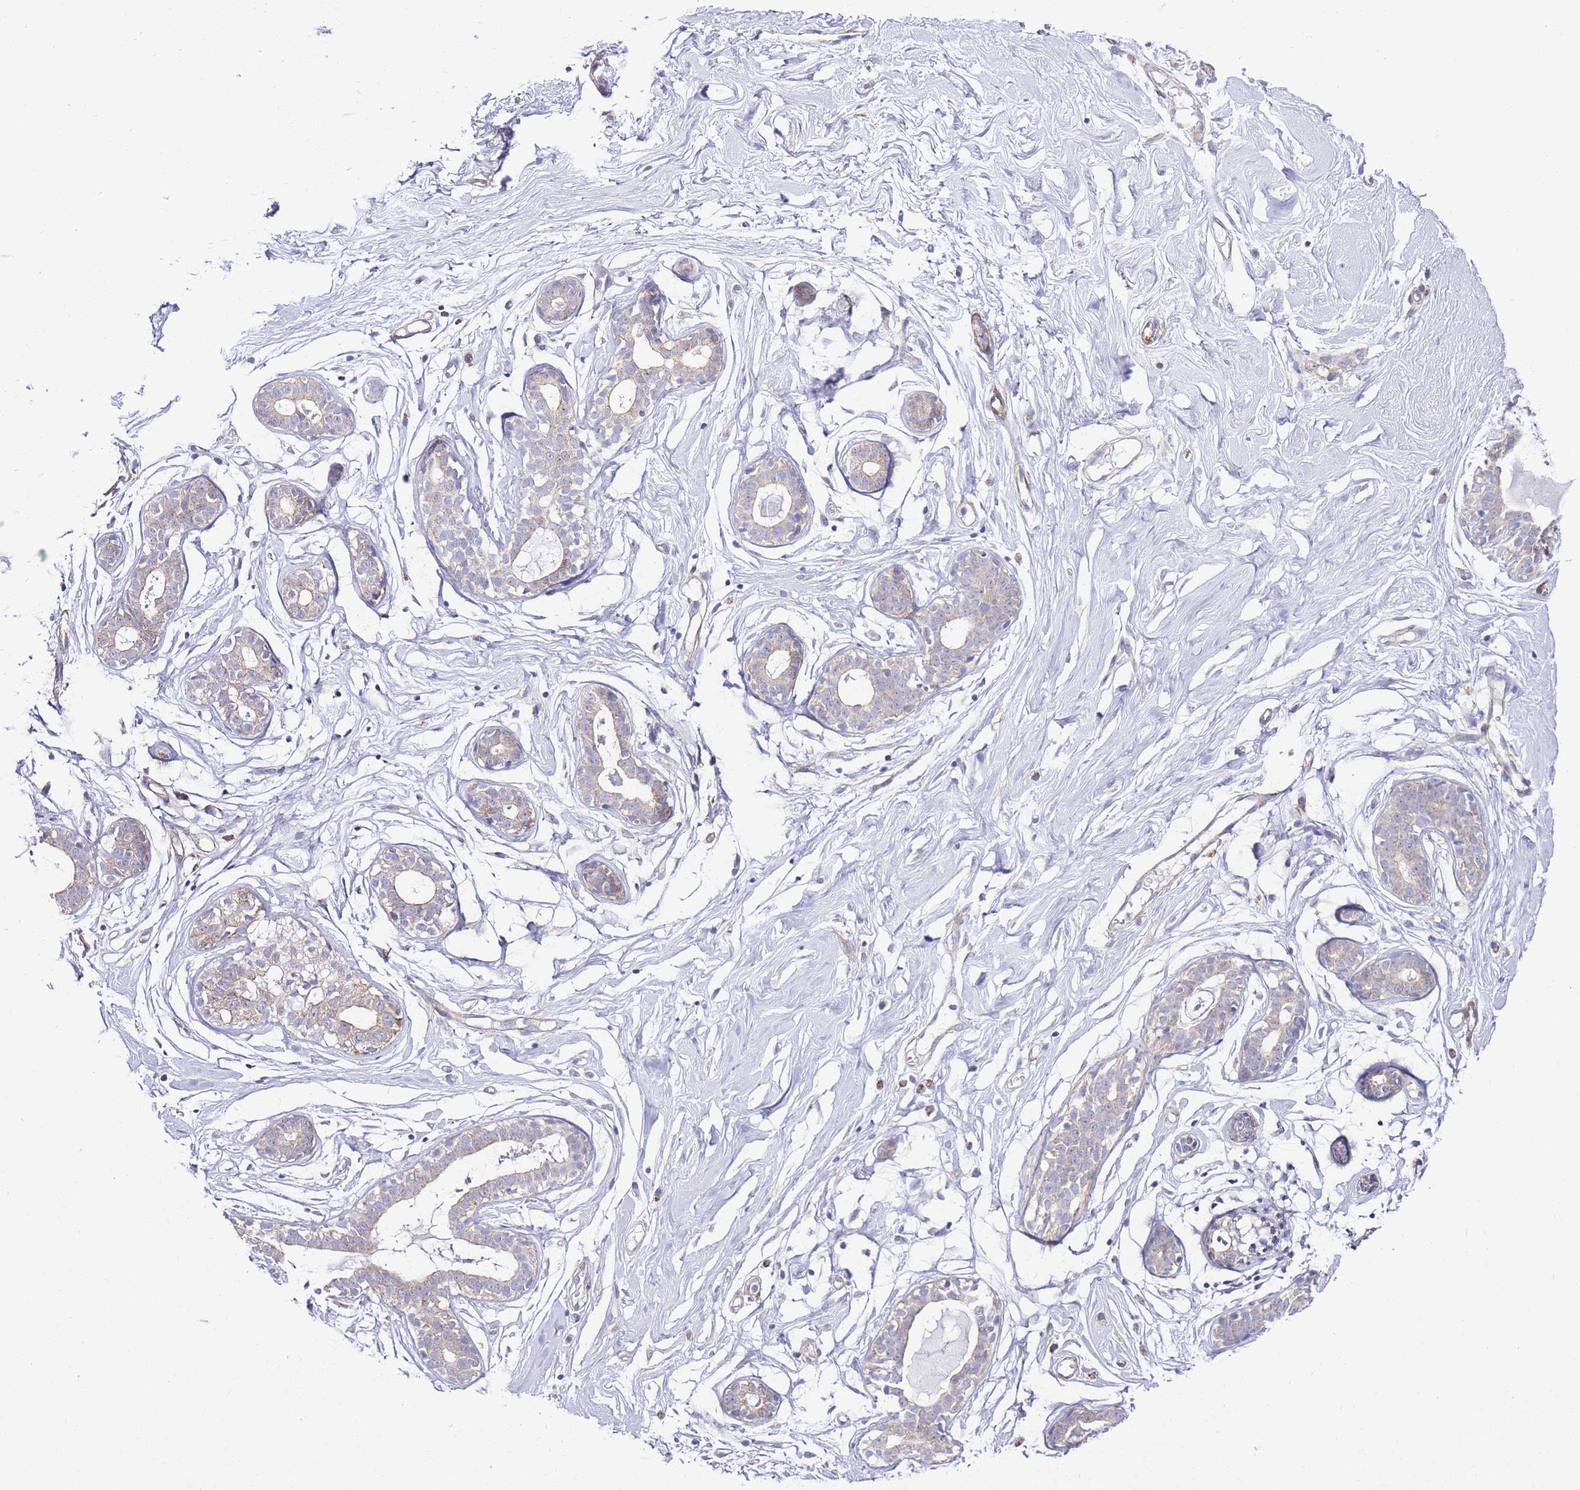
{"staining": {"intensity": "negative", "quantity": "none", "location": "none"}, "tissue": "breast", "cell_type": "Adipocytes", "image_type": "normal", "snomed": [{"axis": "morphology", "description": "Normal tissue, NOS"}, {"axis": "morphology", "description": "Adenoma, NOS"}, {"axis": "topography", "description": "Breast"}], "caption": "There is no significant staining in adipocytes of breast. (Stains: DAB (3,3'-diaminobenzidine) immunohistochemistry (IHC) with hematoxylin counter stain, Microscopy: brightfield microscopy at high magnification).", "gene": "PDCD7", "patient": {"sex": "female", "age": 23}}